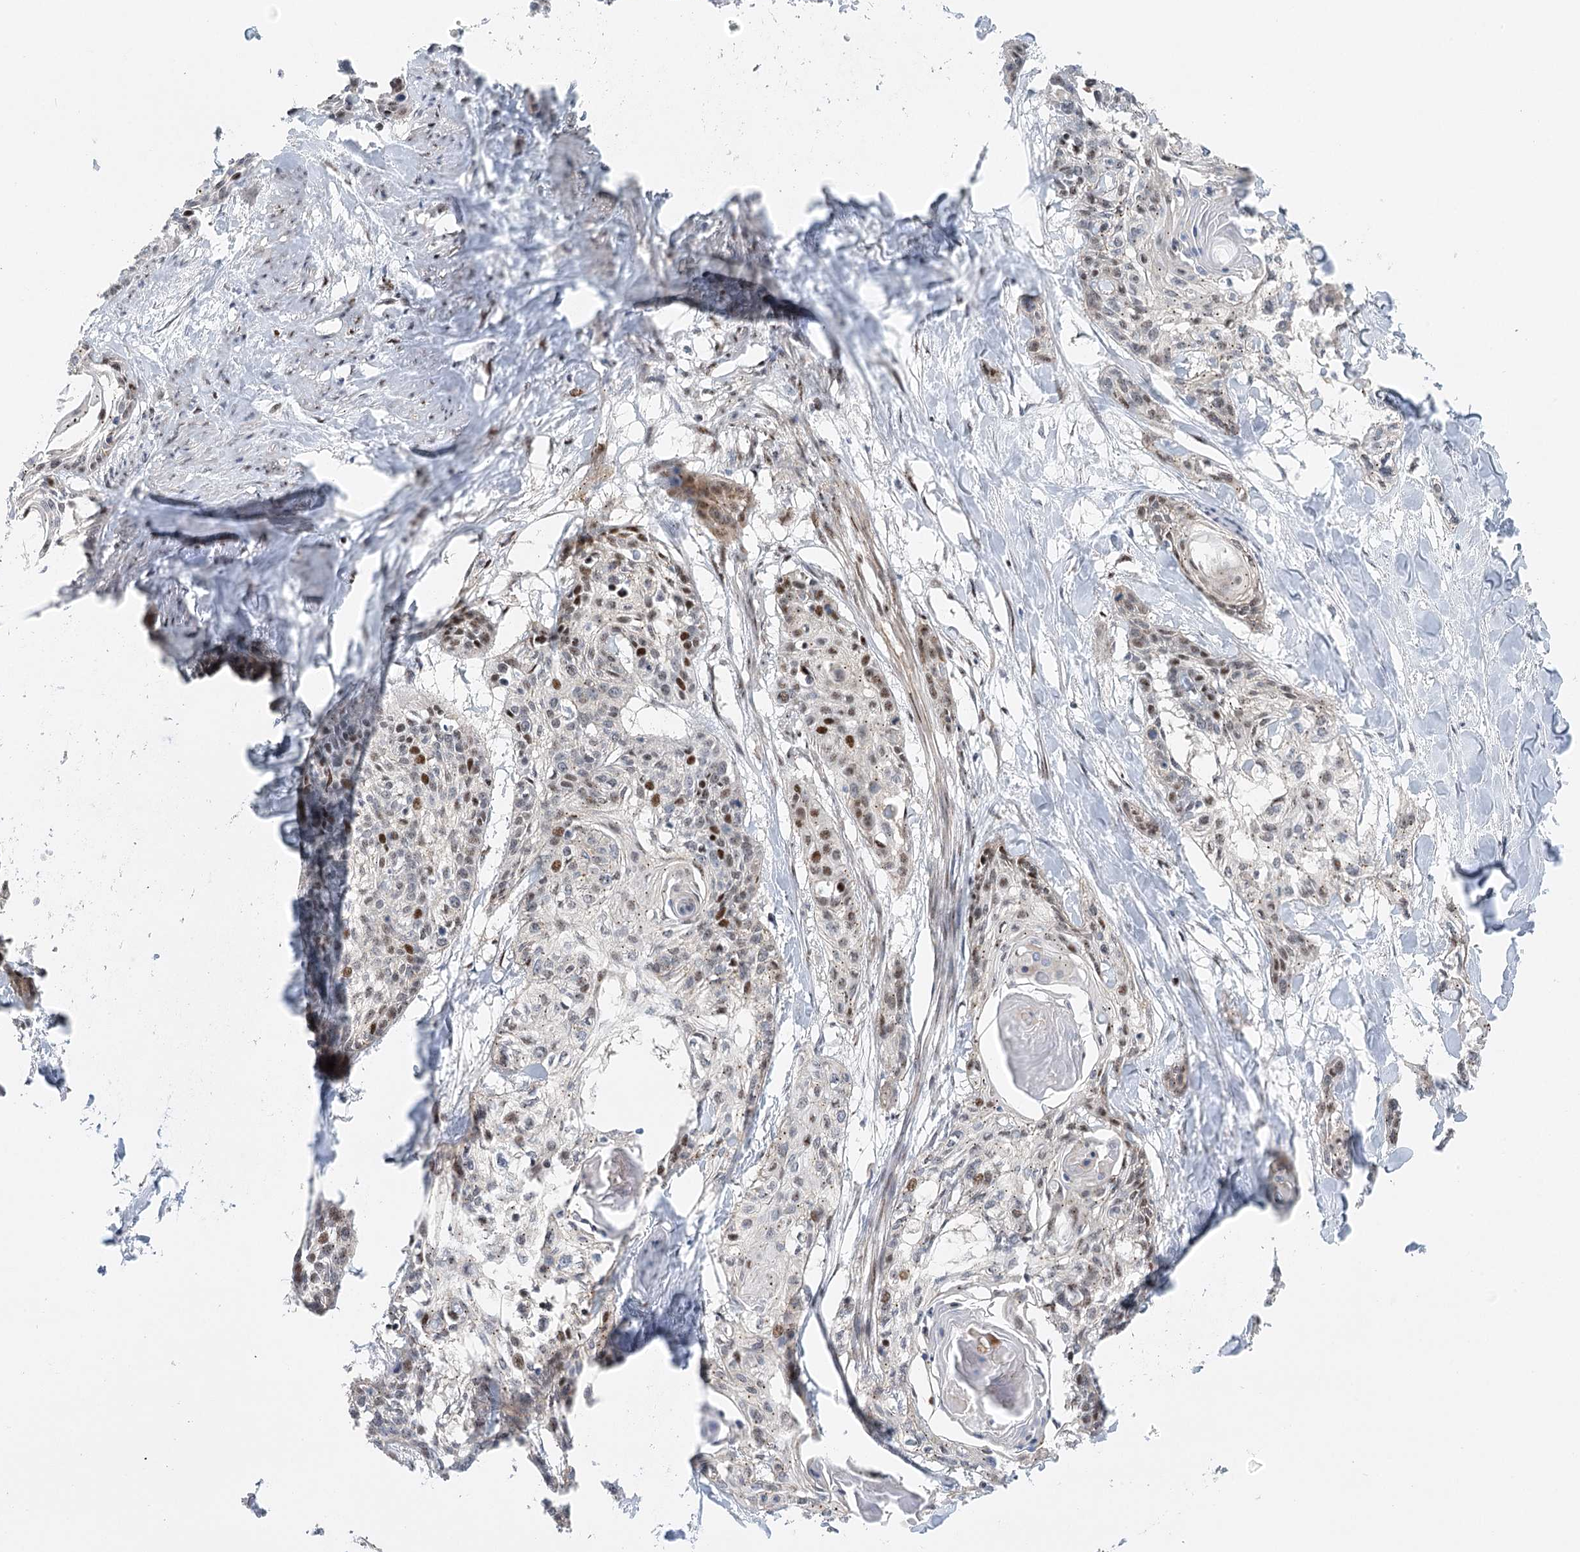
{"staining": {"intensity": "moderate", "quantity": "25%-75%", "location": "nuclear"}, "tissue": "cervical cancer", "cell_type": "Tumor cells", "image_type": "cancer", "snomed": [{"axis": "morphology", "description": "Squamous cell carcinoma, NOS"}, {"axis": "topography", "description": "Cervix"}], "caption": "The histopathology image exhibits immunohistochemical staining of cervical cancer. There is moderate nuclear expression is present in about 25%-75% of tumor cells. (DAB (3,3'-diaminobenzidine) IHC with brightfield microscopy, high magnification).", "gene": "CAMTA1", "patient": {"sex": "female", "age": 57}}